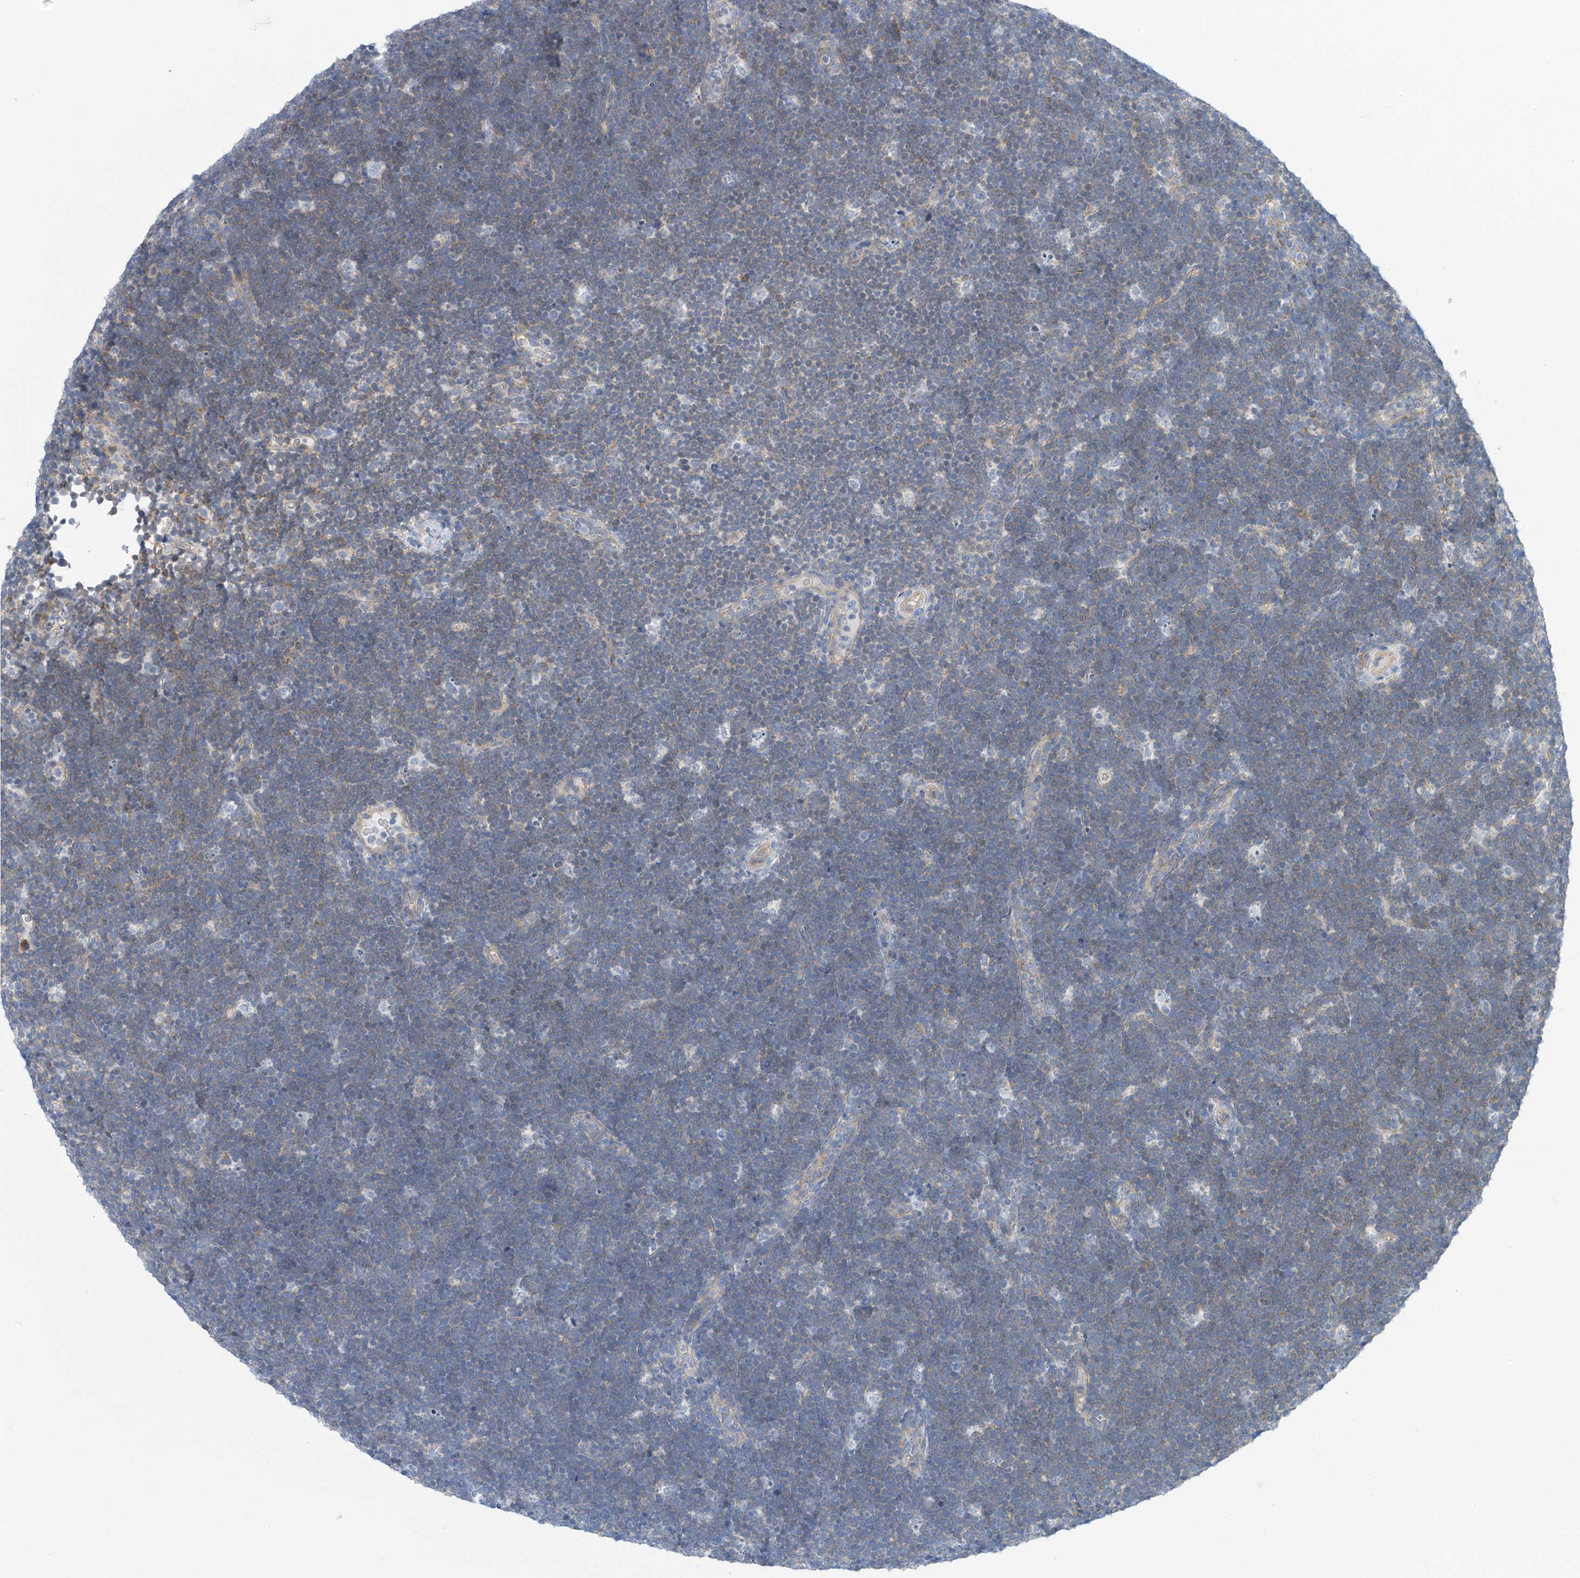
{"staining": {"intensity": "negative", "quantity": "none", "location": "none"}, "tissue": "lymphoma", "cell_type": "Tumor cells", "image_type": "cancer", "snomed": [{"axis": "morphology", "description": "Malignant lymphoma, non-Hodgkin's type, High grade"}, {"axis": "topography", "description": "Lymph node"}], "caption": "Micrograph shows no protein expression in tumor cells of malignant lymphoma, non-Hodgkin's type (high-grade) tissue.", "gene": "PIK3C2B", "patient": {"sex": "male", "age": 13}}